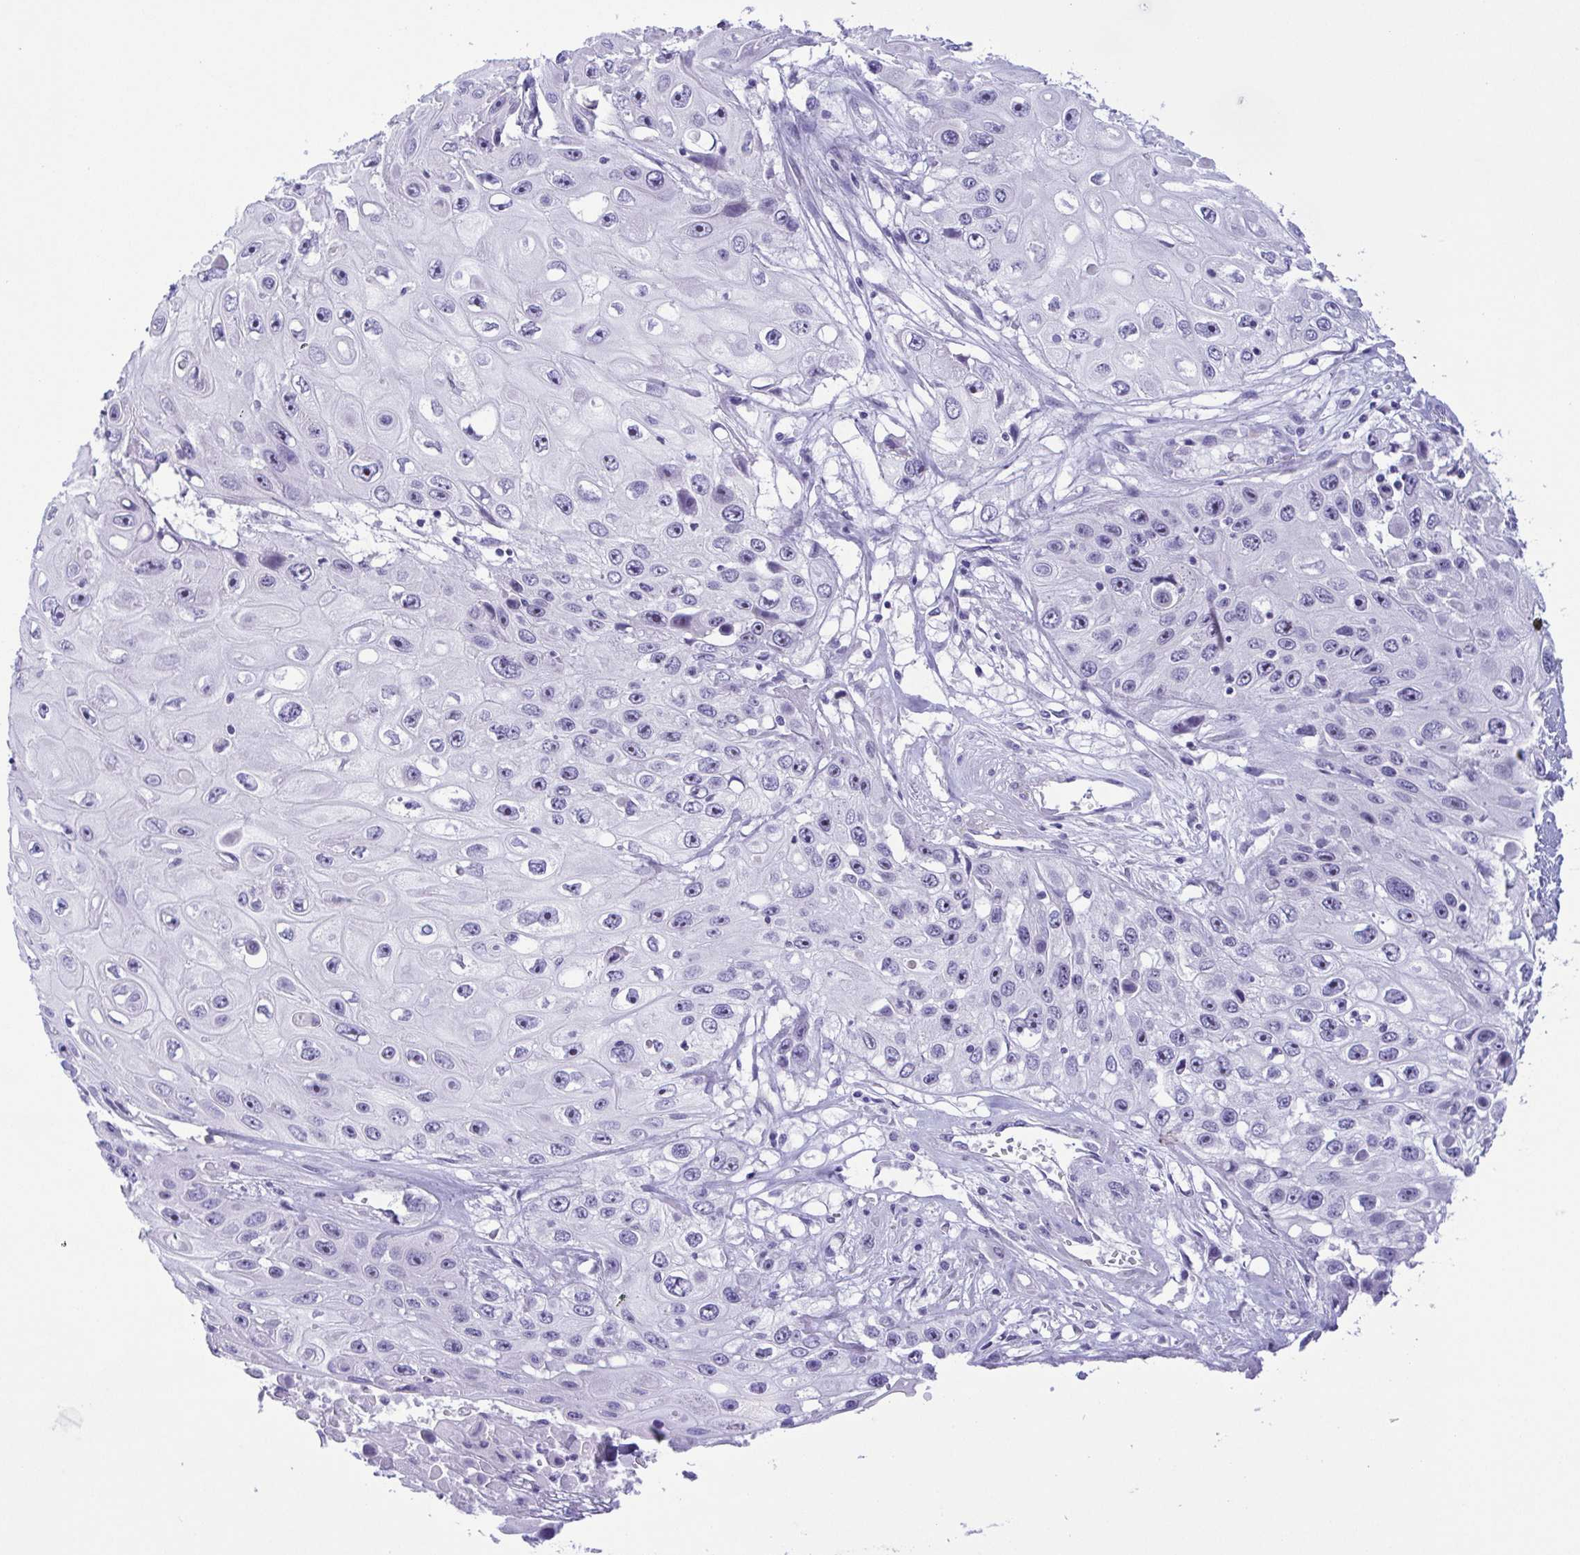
{"staining": {"intensity": "negative", "quantity": "none", "location": "none"}, "tissue": "skin cancer", "cell_type": "Tumor cells", "image_type": "cancer", "snomed": [{"axis": "morphology", "description": "Squamous cell carcinoma, NOS"}, {"axis": "topography", "description": "Skin"}], "caption": "Immunohistochemical staining of human squamous cell carcinoma (skin) exhibits no significant positivity in tumor cells.", "gene": "MYL7", "patient": {"sex": "male", "age": 82}}